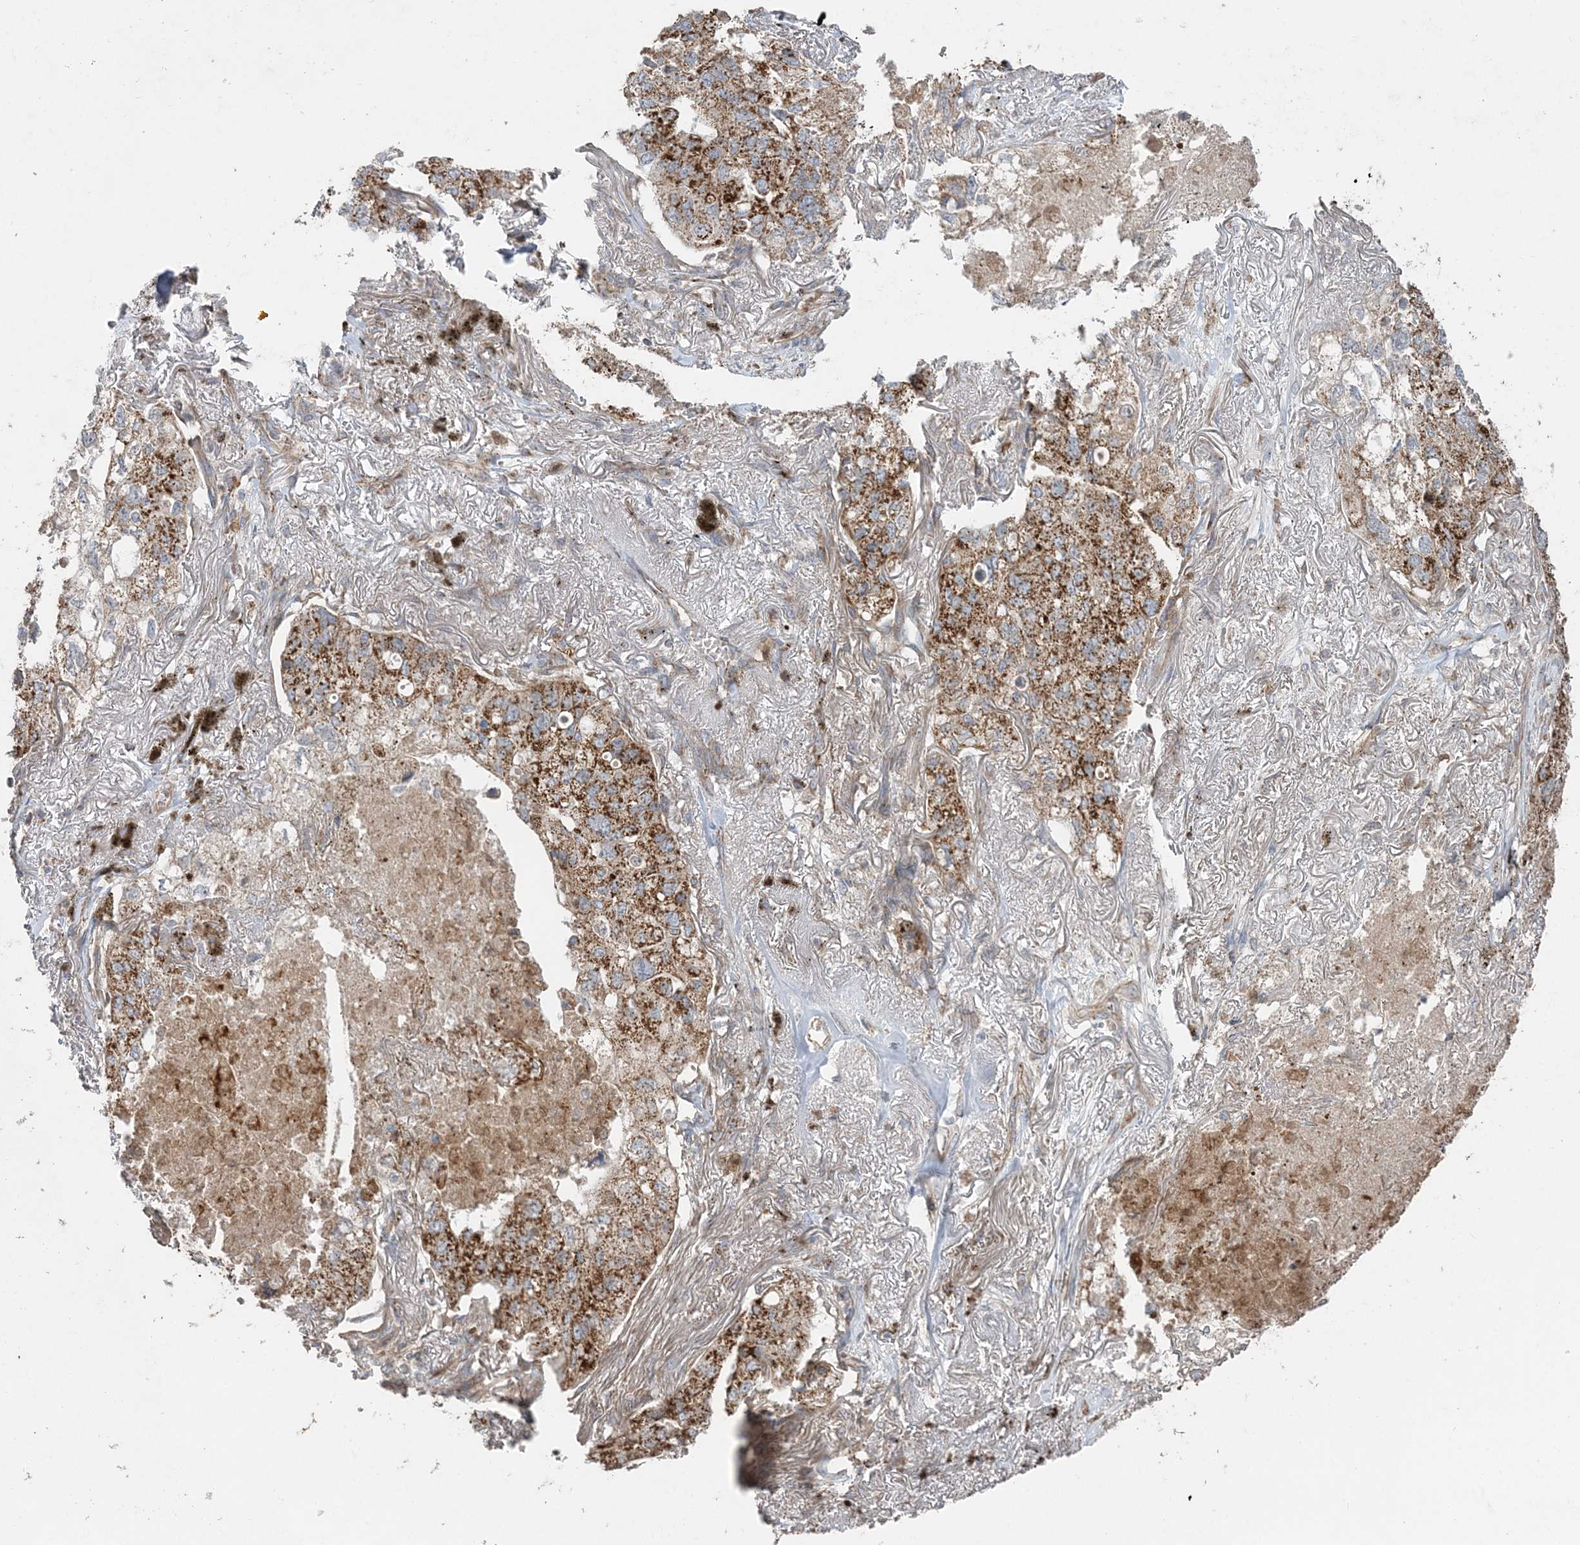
{"staining": {"intensity": "moderate", "quantity": ">75%", "location": "cytoplasmic/membranous"}, "tissue": "lung cancer", "cell_type": "Tumor cells", "image_type": "cancer", "snomed": [{"axis": "morphology", "description": "Adenocarcinoma, NOS"}, {"axis": "topography", "description": "Lung"}], "caption": "This is a micrograph of immunohistochemistry staining of lung cancer, which shows moderate expression in the cytoplasmic/membranous of tumor cells.", "gene": "LRPPRC", "patient": {"sex": "male", "age": 65}}